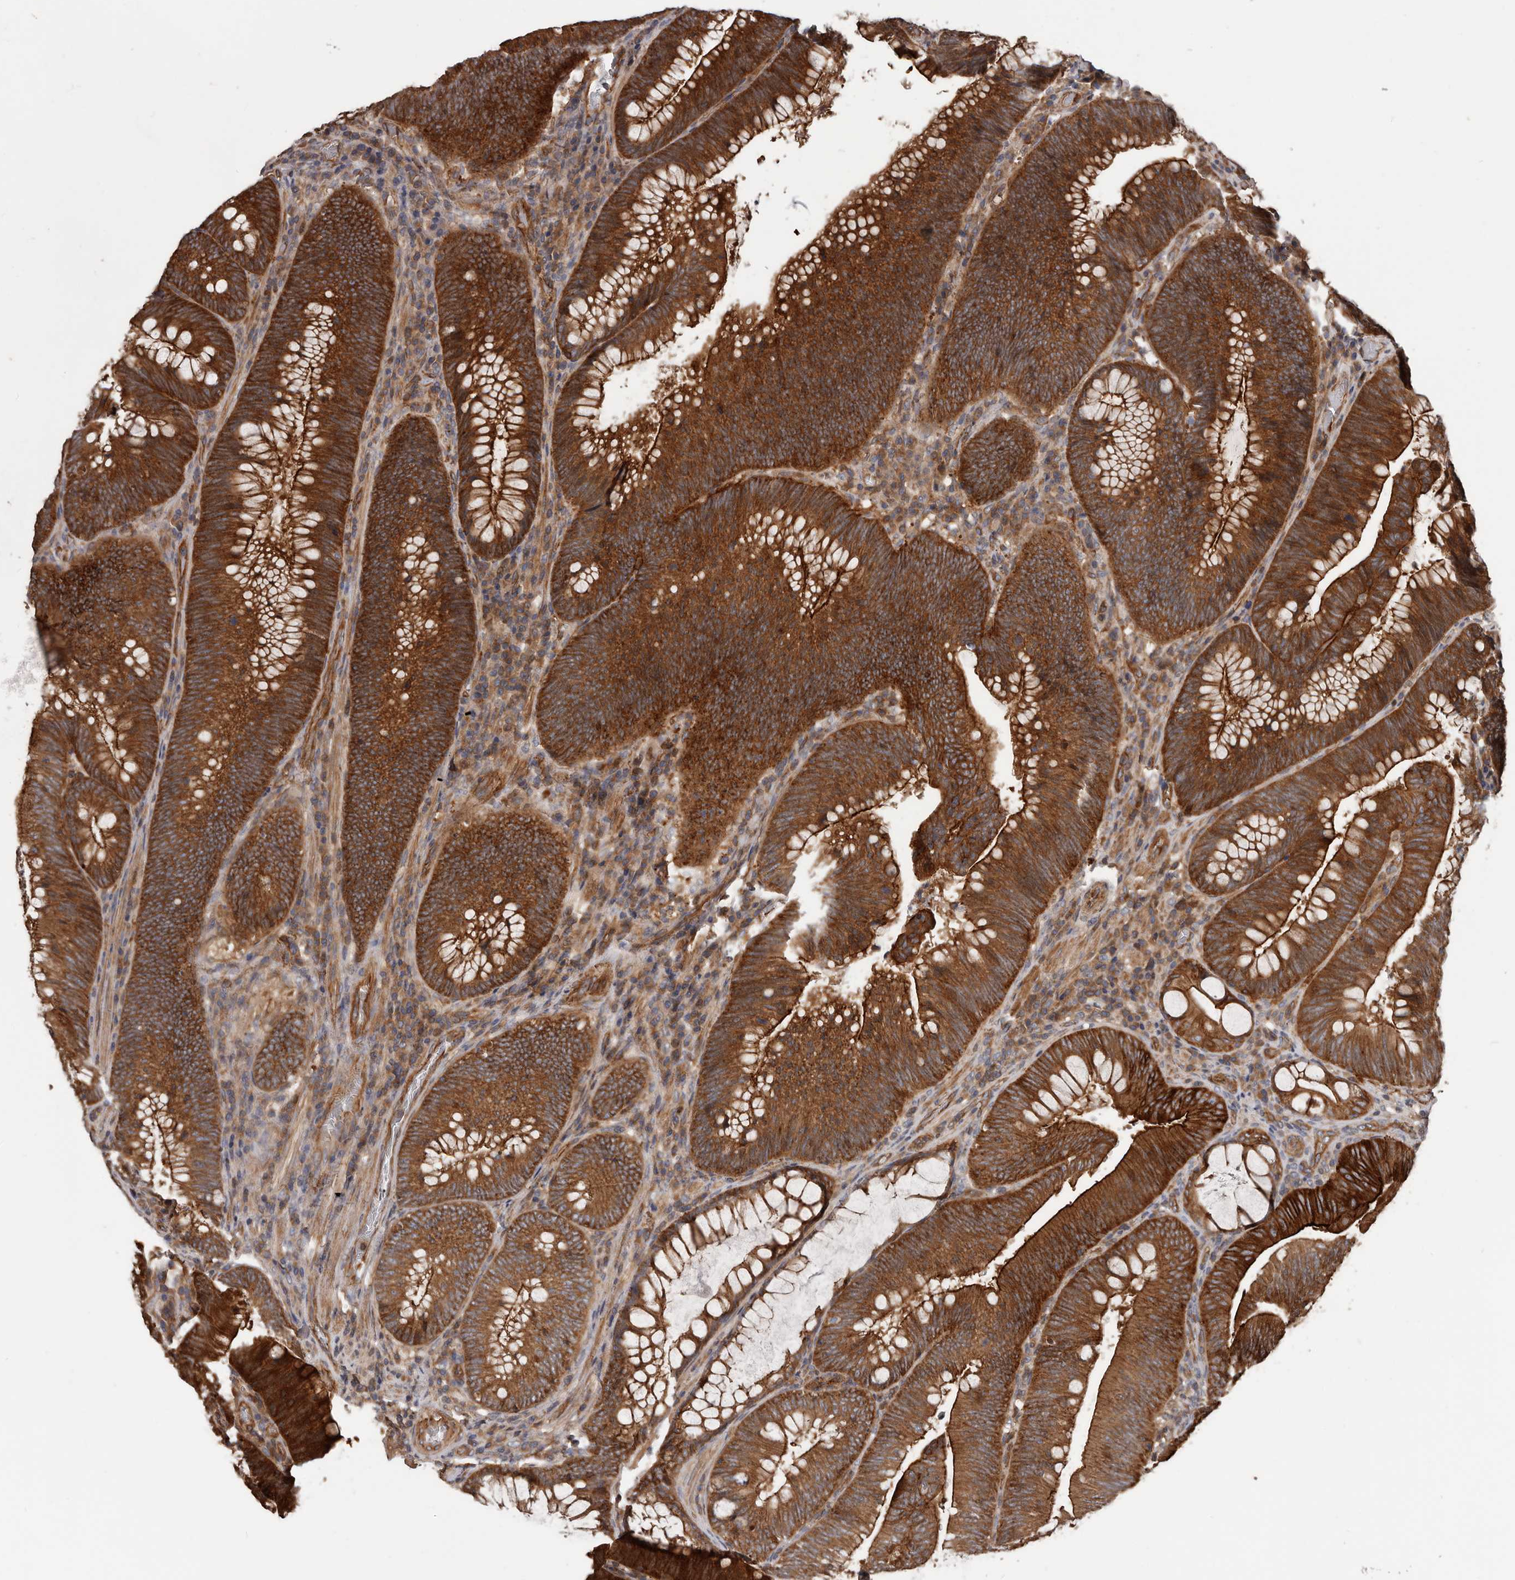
{"staining": {"intensity": "strong", "quantity": ">75%", "location": "cytoplasmic/membranous"}, "tissue": "colorectal cancer", "cell_type": "Tumor cells", "image_type": "cancer", "snomed": [{"axis": "morphology", "description": "Normal tissue, NOS"}, {"axis": "topography", "description": "Colon"}], "caption": "Colorectal cancer tissue demonstrates strong cytoplasmic/membranous staining in approximately >75% of tumor cells, visualized by immunohistochemistry. (IHC, brightfield microscopy, high magnification).", "gene": "PNRC2", "patient": {"sex": "female", "age": 82}}